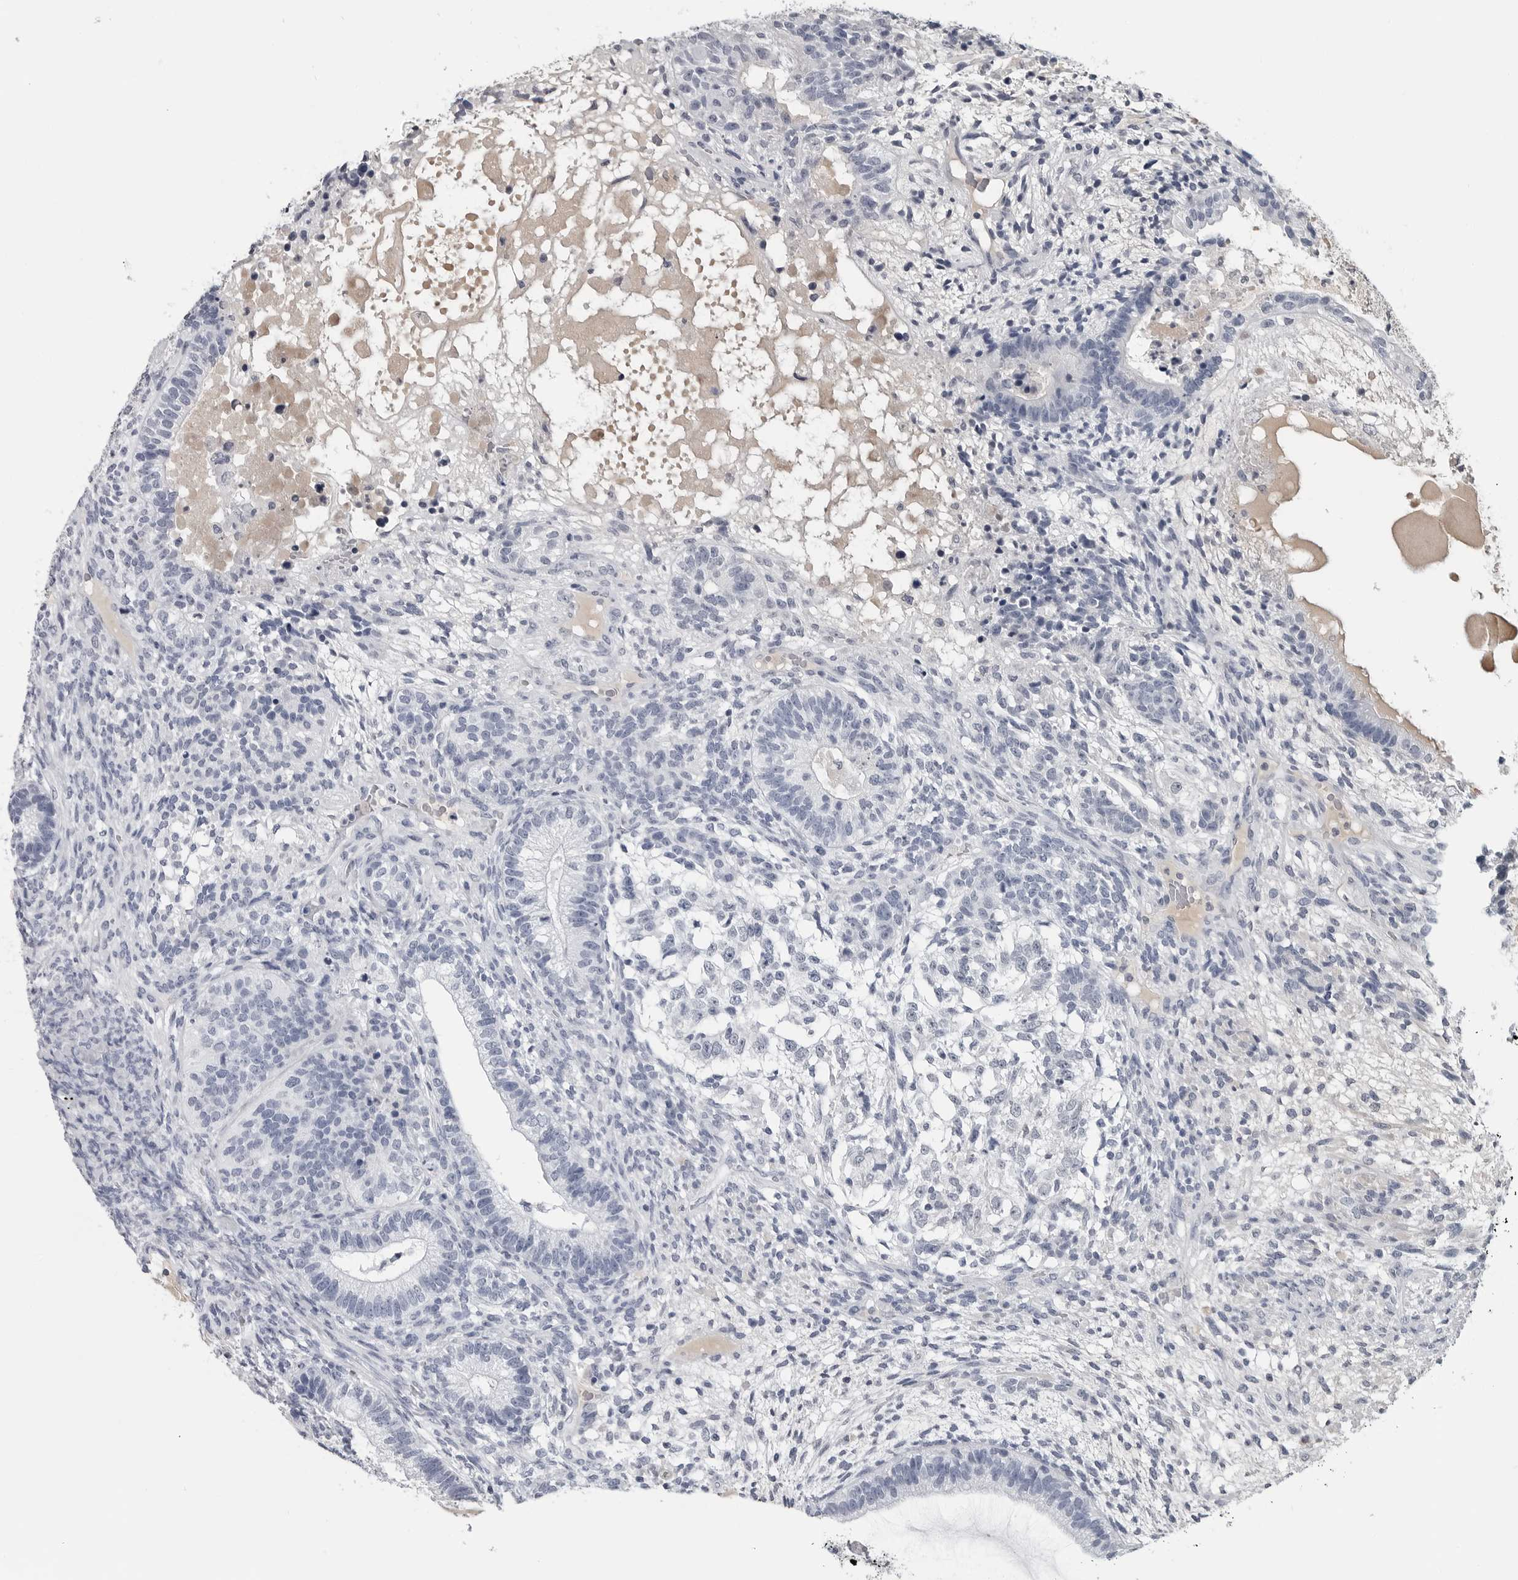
{"staining": {"intensity": "negative", "quantity": "none", "location": "none"}, "tissue": "testis cancer", "cell_type": "Tumor cells", "image_type": "cancer", "snomed": [{"axis": "morphology", "description": "Seminoma, NOS"}, {"axis": "morphology", "description": "Carcinoma, Embryonal, NOS"}, {"axis": "topography", "description": "Testis"}], "caption": "Immunohistochemical staining of testis cancer exhibits no significant staining in tumor cells.", "gene": "AMPD1", "patient": {"sex": "male", "age": 28}}